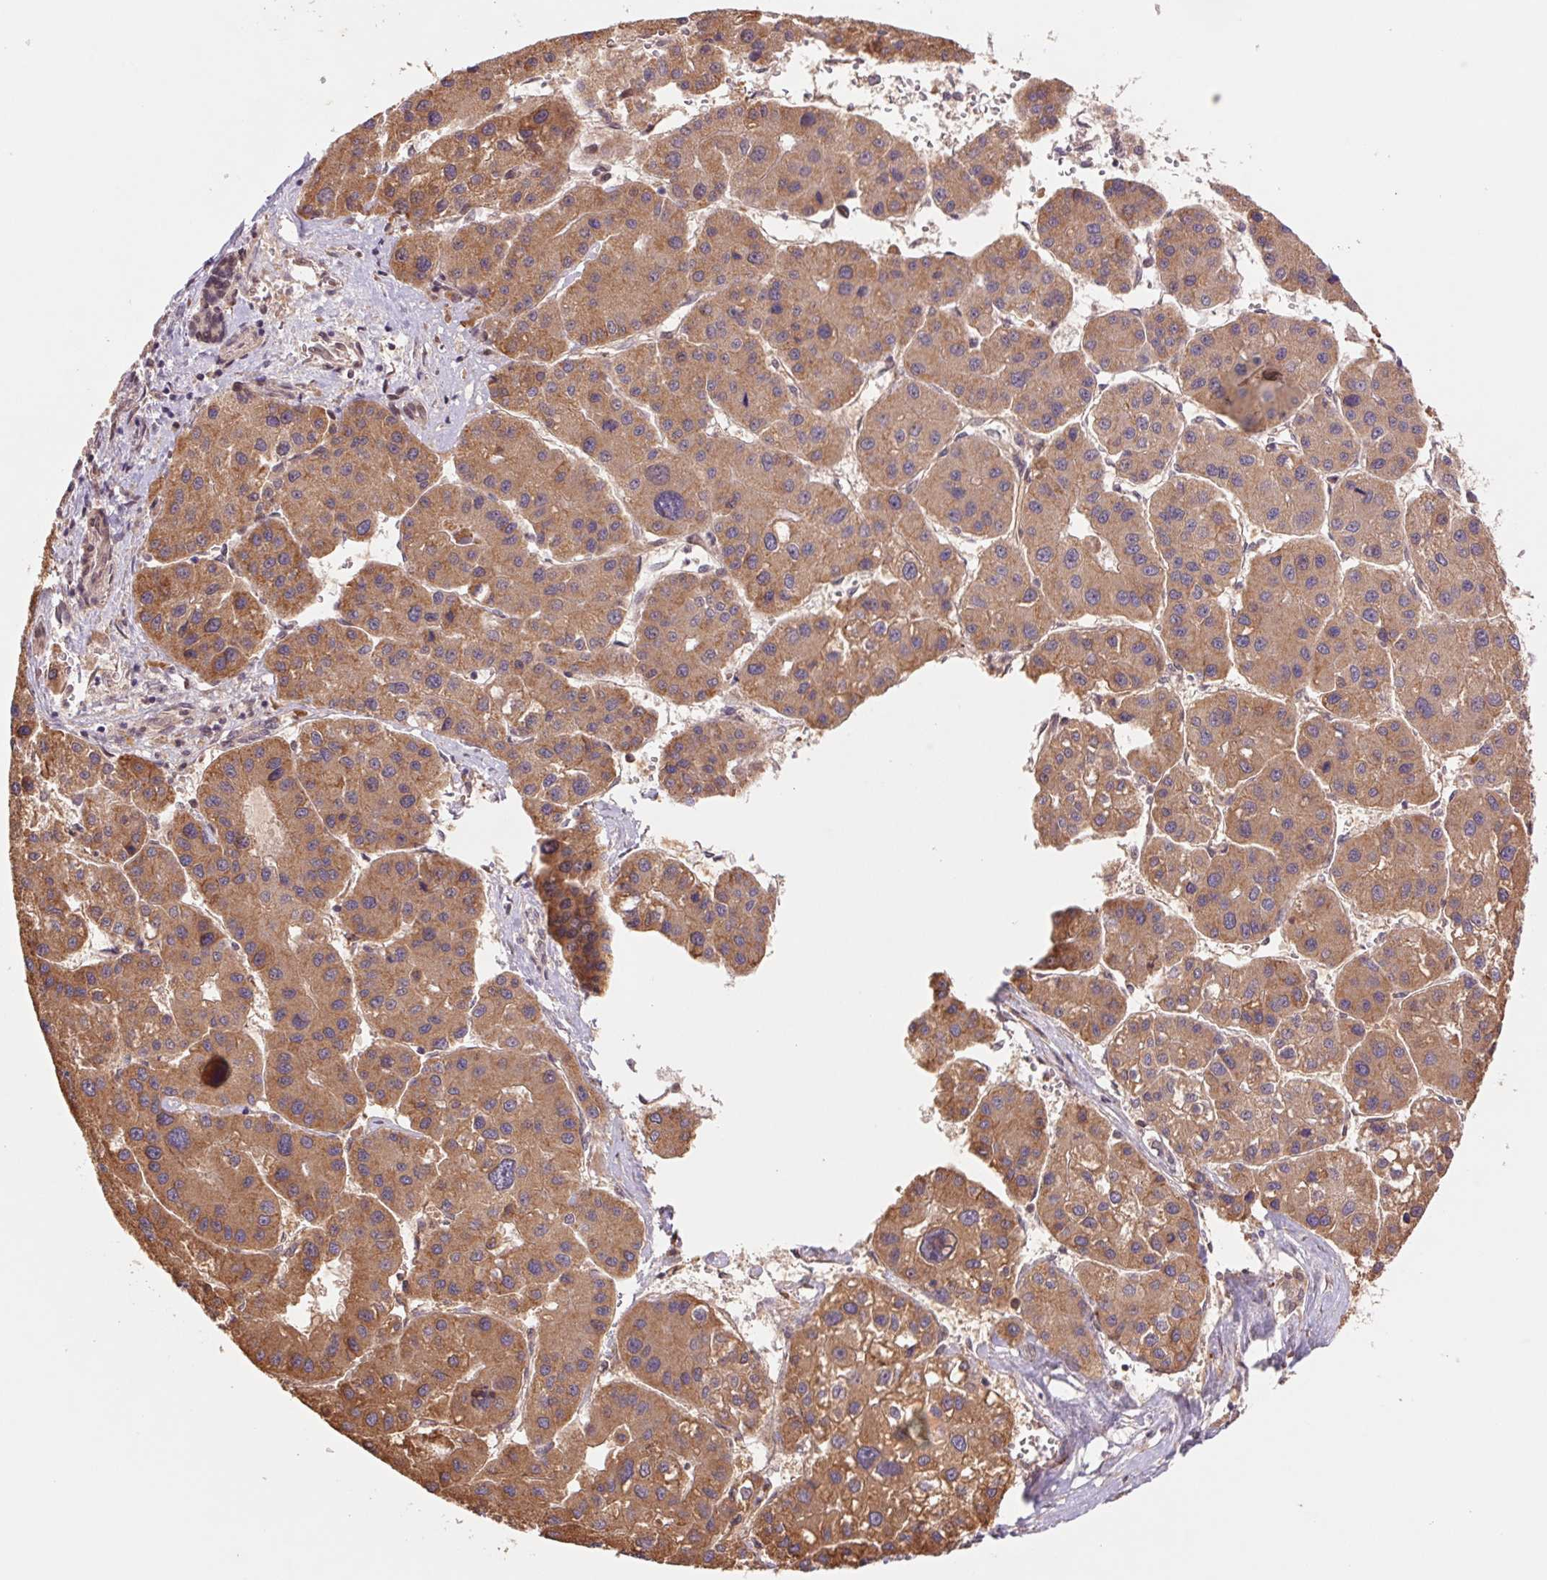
{"staining": {"intensity": "moderate", "quantity": ">75%", "location": "cytoplasmic/membranous"}, "tissue": "liver cancer", "cell_type": "Tumor cells", "image_type": "cancer", "snomed": [{"axis": "morphology", "description": "Carcinoma, Hepatocellular, NOS"}, {"axis": "topography", "description": "Liver"}], "caption": "Tumor cells reveal medium levels of moderate cytoplasmic/membranous expression in about >75% of cells in liver cancer.", "gene": "RRM1", "patient": {"sex": "male", "age": 73}}